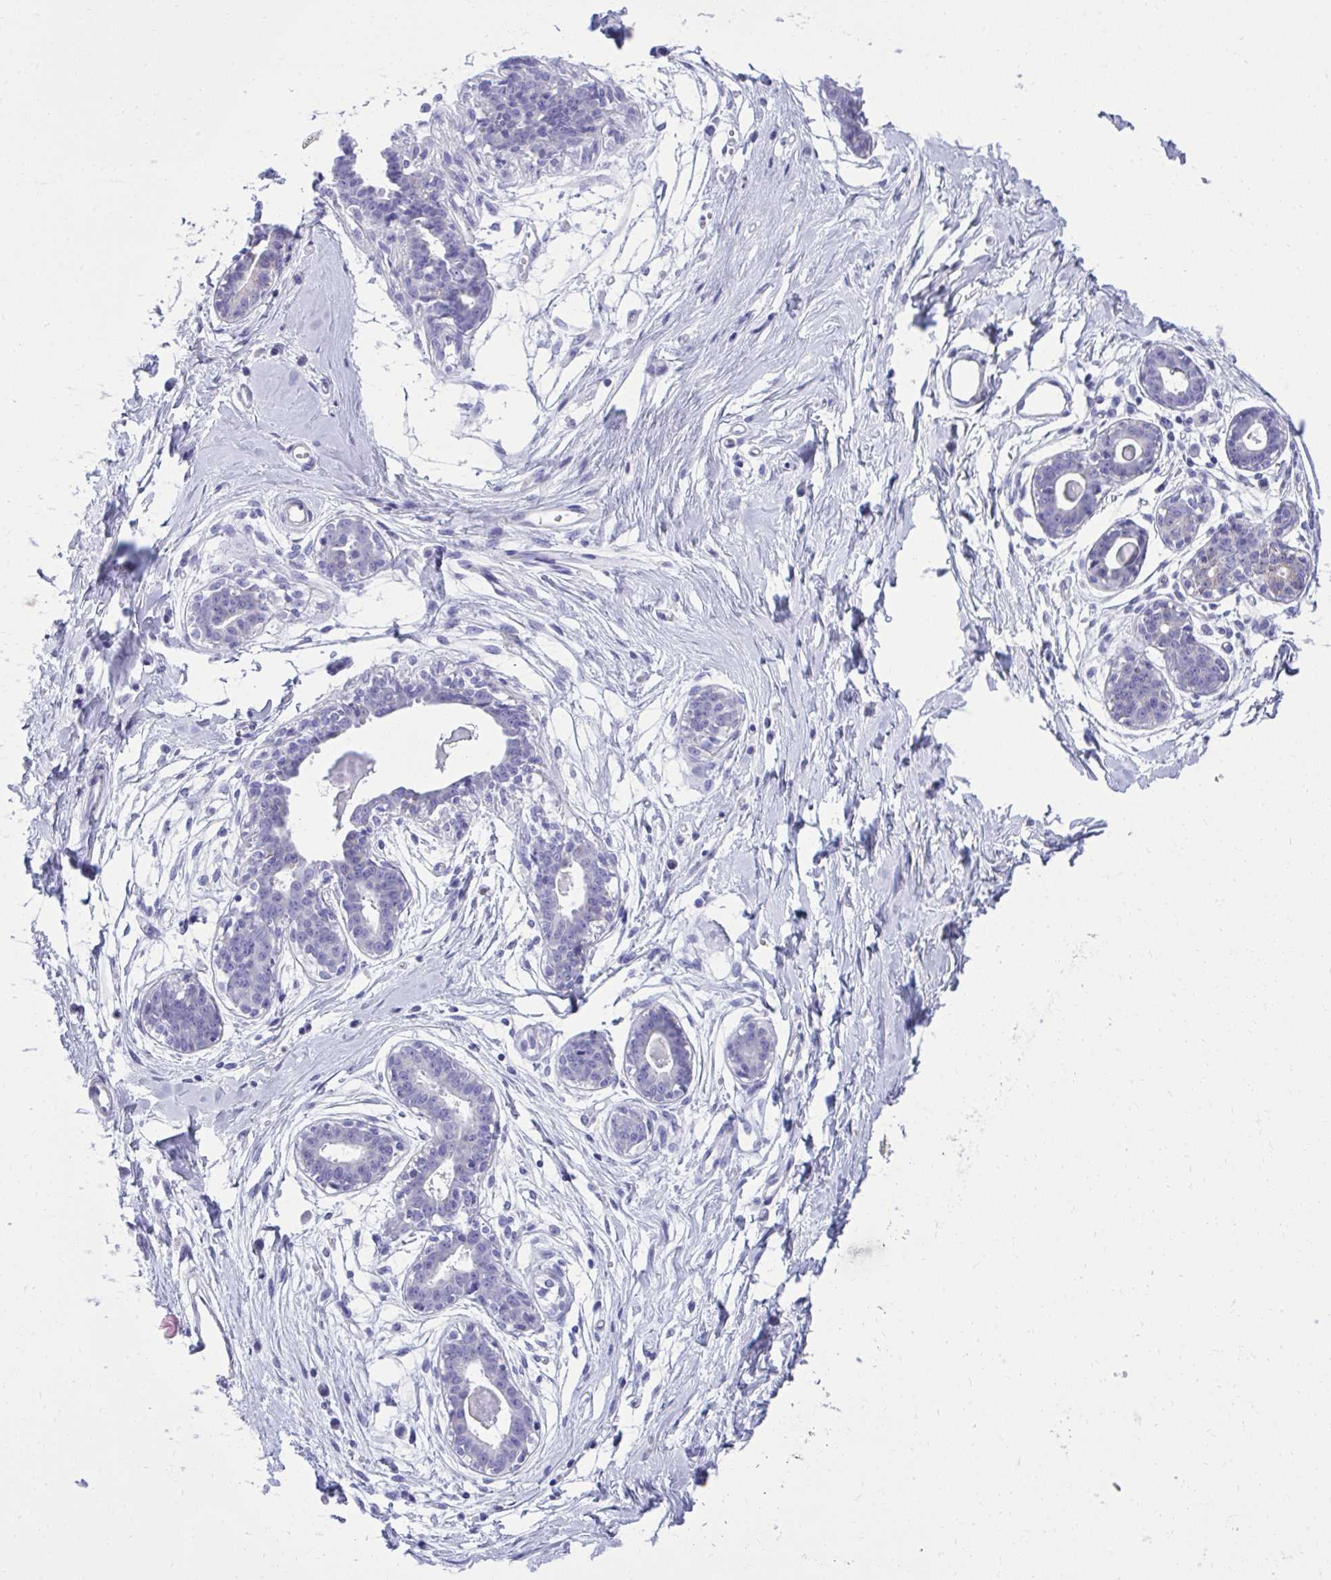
{"staining": {"intensity": "negative", "quantity": "none", "location": "none"}, "tissue": "breast", "cell_type": "Adipocytes", "image_type": "normal", "snomed": [{"axis": "morphology", "description": "Normal tissue, NOS"}, {"axis": "topography", "description": "Breast"}], "caption": "This is a photomicrograph of IHC staining of benign breast, which shows no expression in adipocytes.", "gene": "AIG1", "patient": {"sex": "female", "age": 45}}